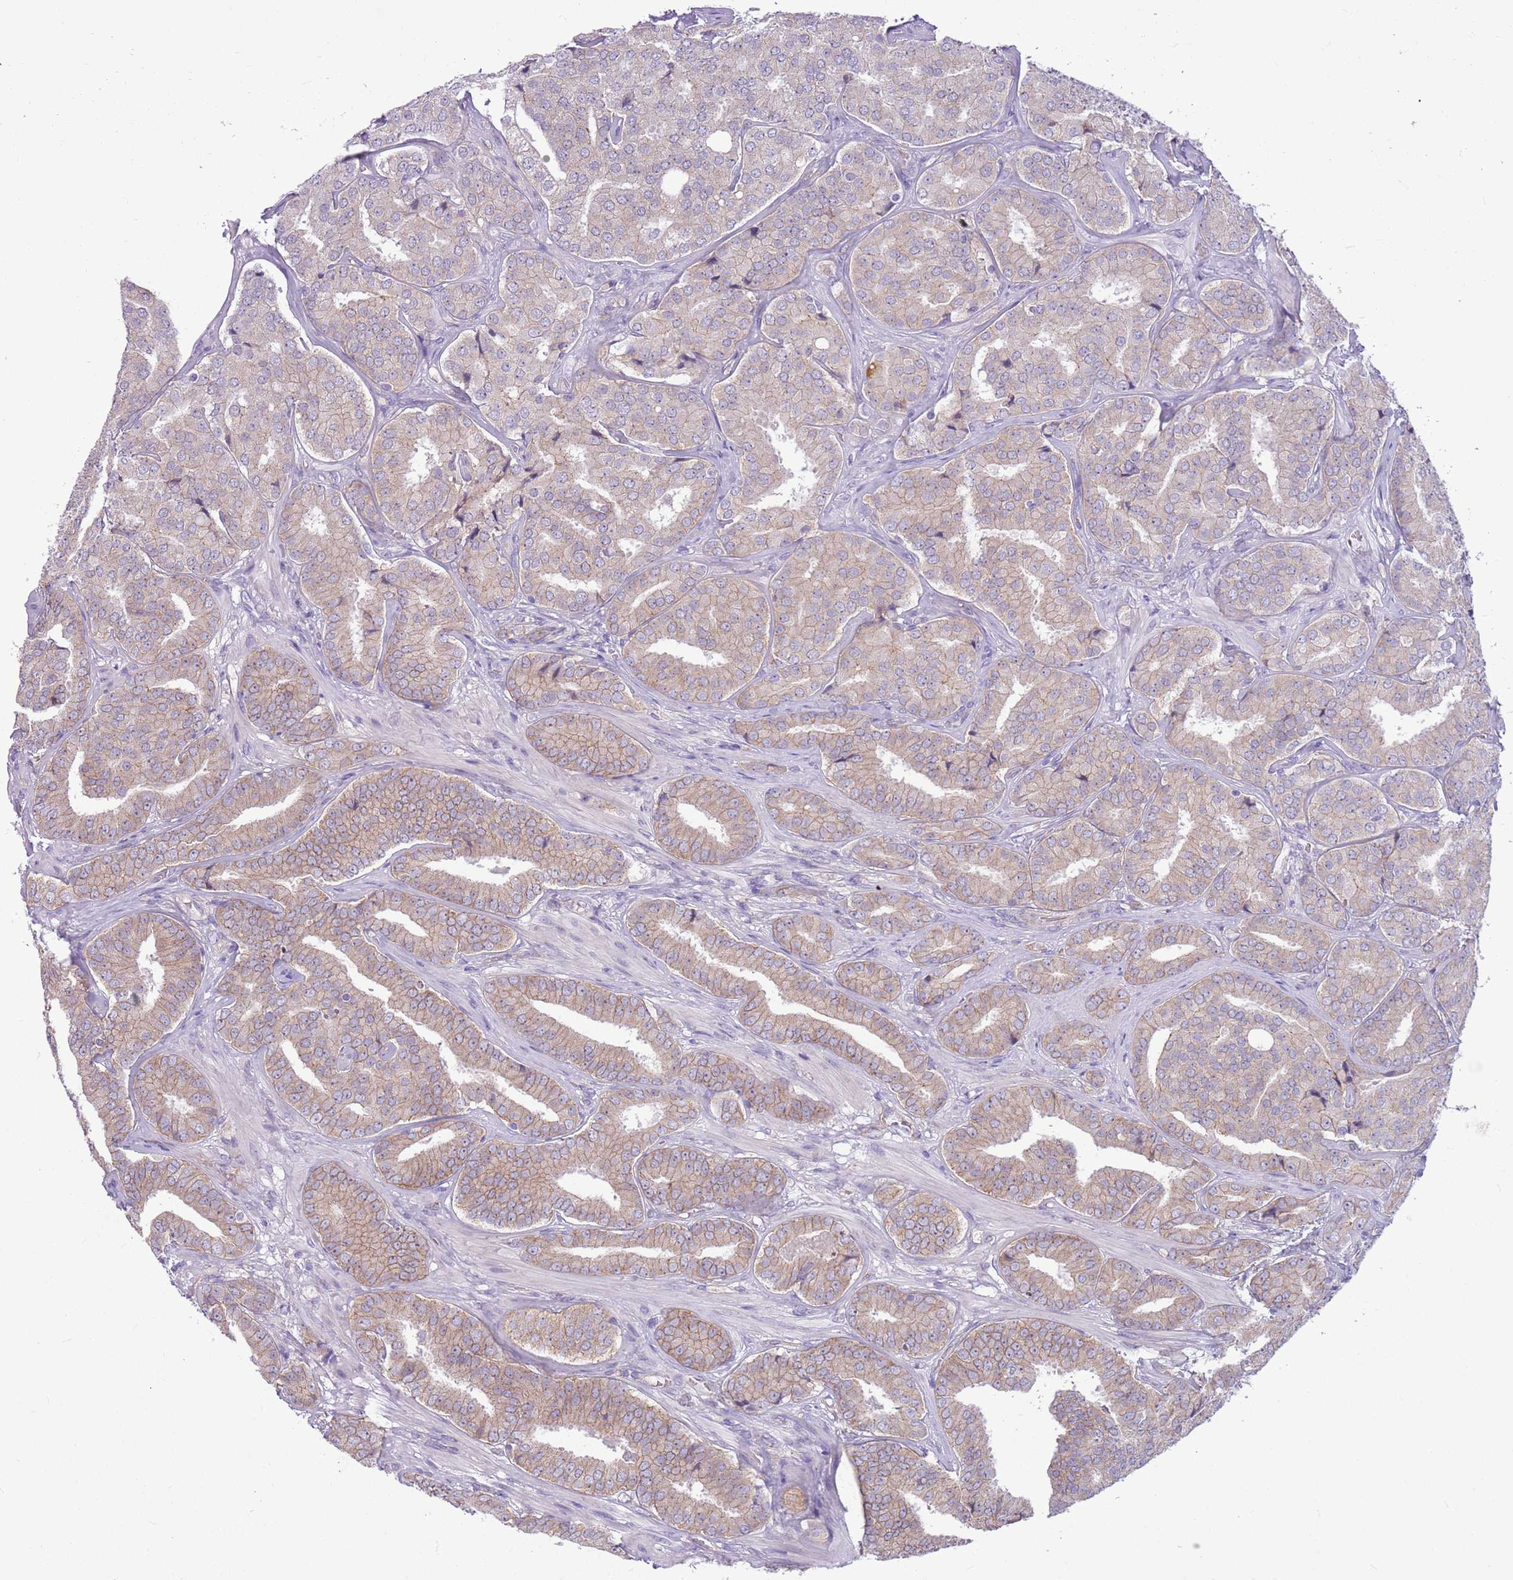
{"staining": {"intensity": "weak", "quantity": ">75%", "location": "cytoplasmic/membranous"}, "tissue": "prostate cancer", "cell_type": "Tumor cells", "image_type": "cancer", "snomed": [{"axis": "morphology", "description": "Adenocarcinoma, High grade"}, {"axis": "topography", "description": "Prostate"}], "caption": "Immunohistochemistry image of neoplastic tissue: high-grade adenocarcinoma (prostate) stained using immunohistochemistry (IHC) displays low levels of weak protein expression localized specifically in the cytoplasmic/membranous of tumor cells, appearing as a cytoplasmic/membranous brown color.", "gene": "PARP8", "patient": {"sex": "male", "age": 63}}